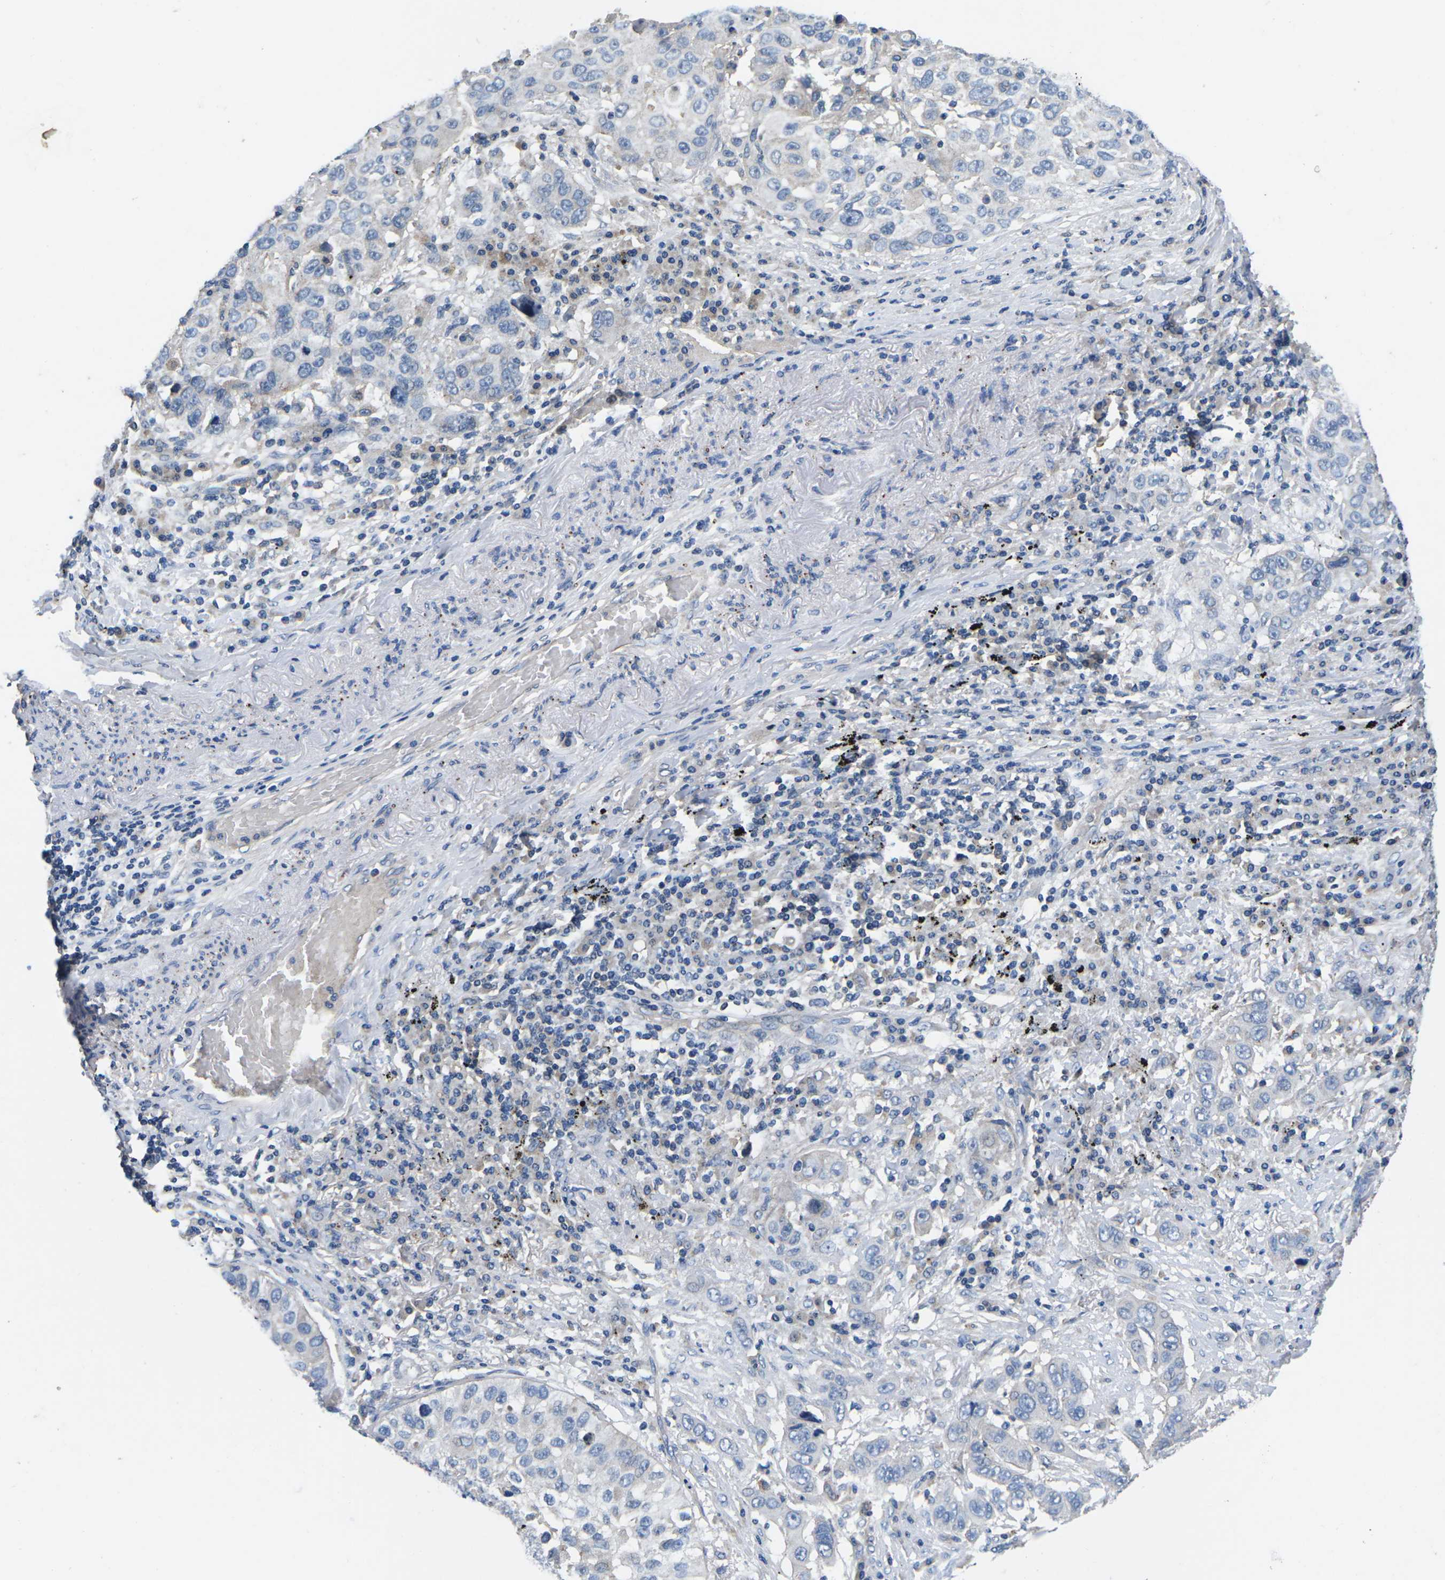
{"staining": {"intensity": "negative", "quantity": "none", "location": "none"}, "tissue": "lung cancer", "cell_type": "Tumor cells", "image_type": "cancer", "snomed": [{"axis": "morphology", "description": "Squamous cell carcinoma, NOS"}, {"axis": "topography", "description": "Lung"}], "caption": "The micrograph demonstrates no significant positivity in tumor cells of squamous cell carcinoma (lung).", "gene": "PDCD6IP", "patient": {"sex": "male", "age": 57}}